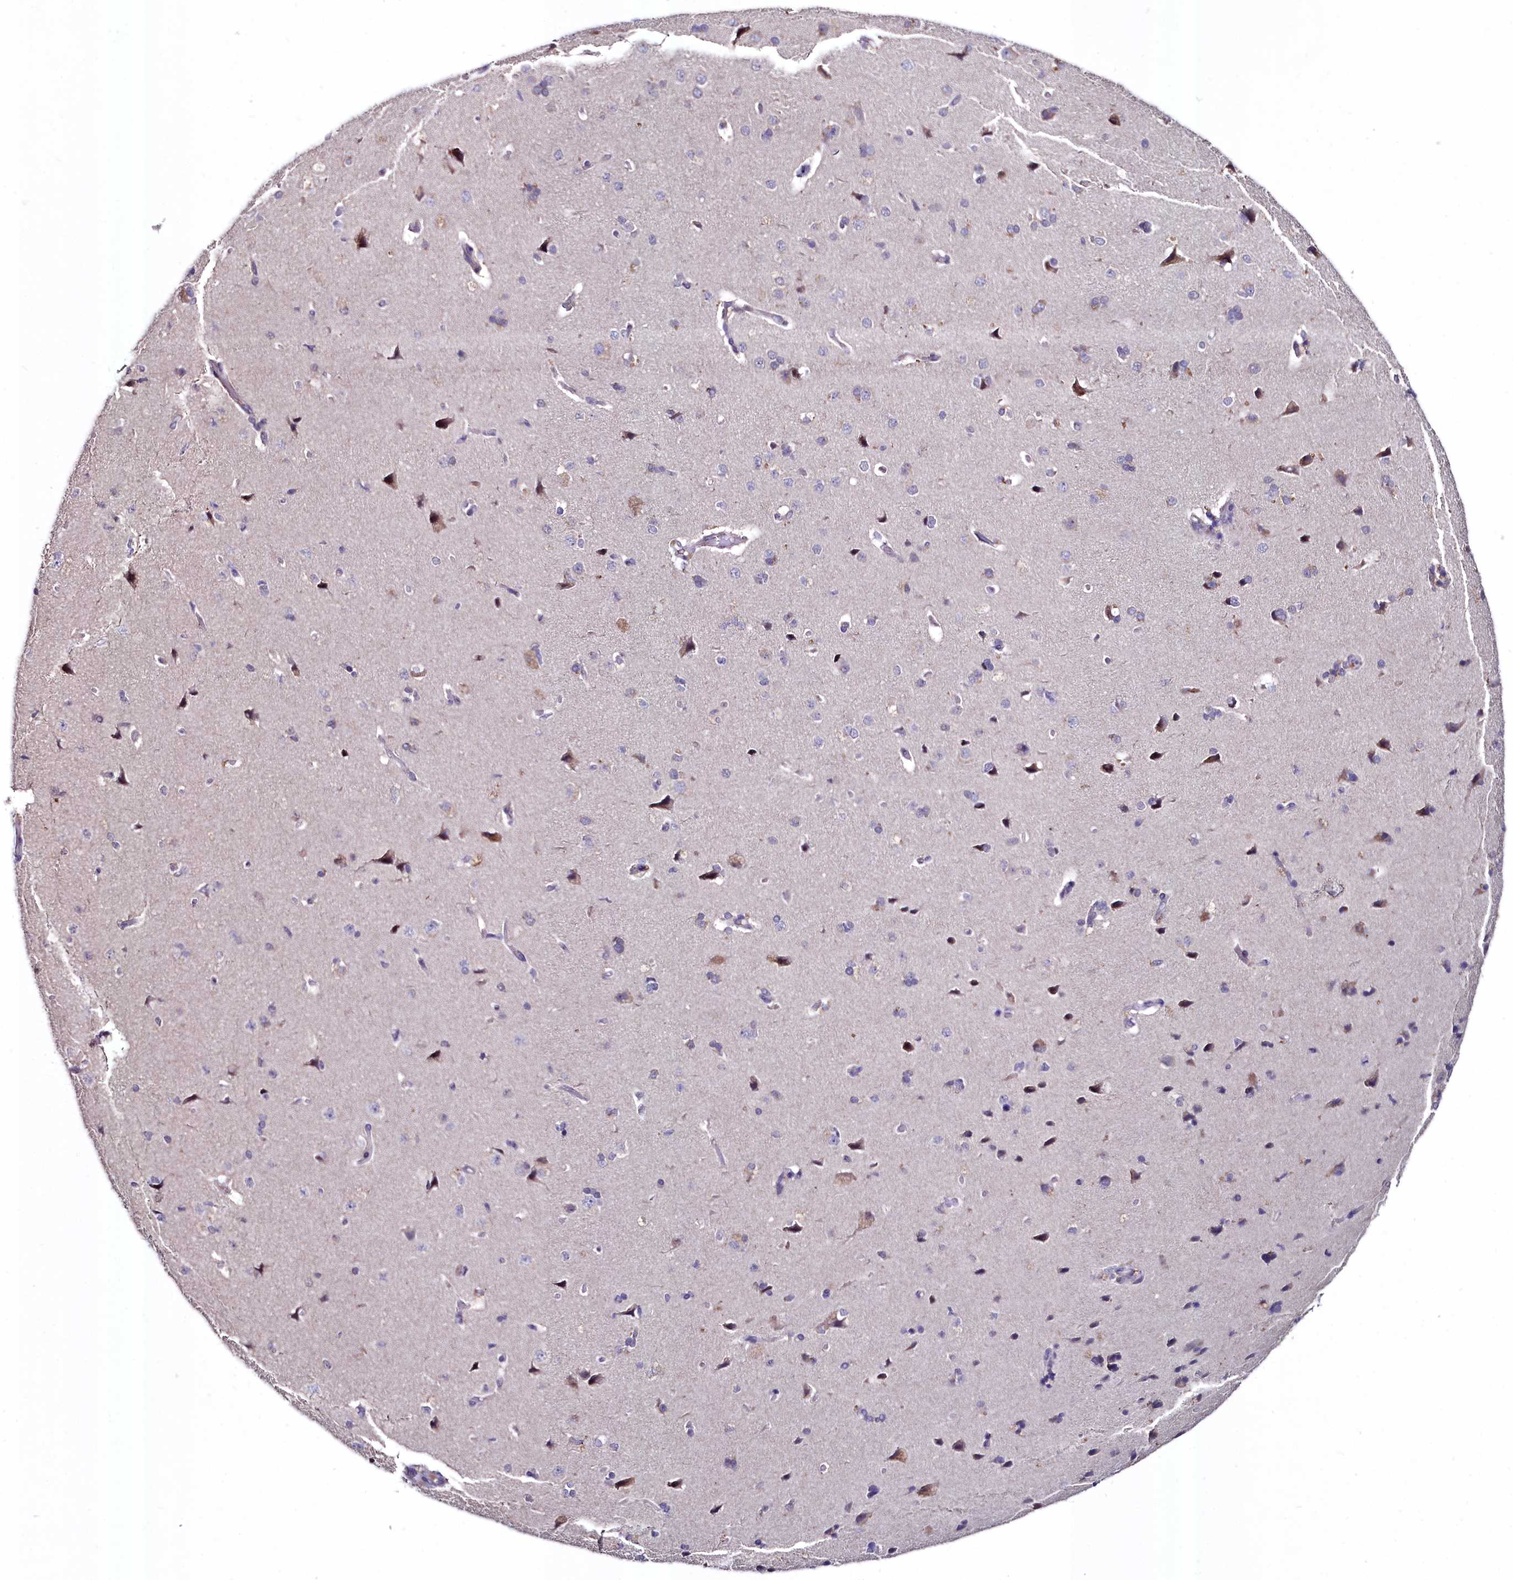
{"staining": {"intensity": "weak", "quantity": "25%-75%", "location": "cytoplasmic/membranous"}, "tissue": "cerebral cortex", "cell_type": "Endothelial cells", "image_type": "normal", "snomed": [{"axis": "morphology", "description": "Normal tissue, NOS"}, {"axis": "topography", "description": "Cerebral cortex"}], "caption": "Protein analysis of normal cerebral cortex demonstrates weak cytoplasmic/membranous positivity in approximately 25%-75% of endothelial cells.", "gene": "AMBRA1", "patient": {"sex": "male", "age": 62}}